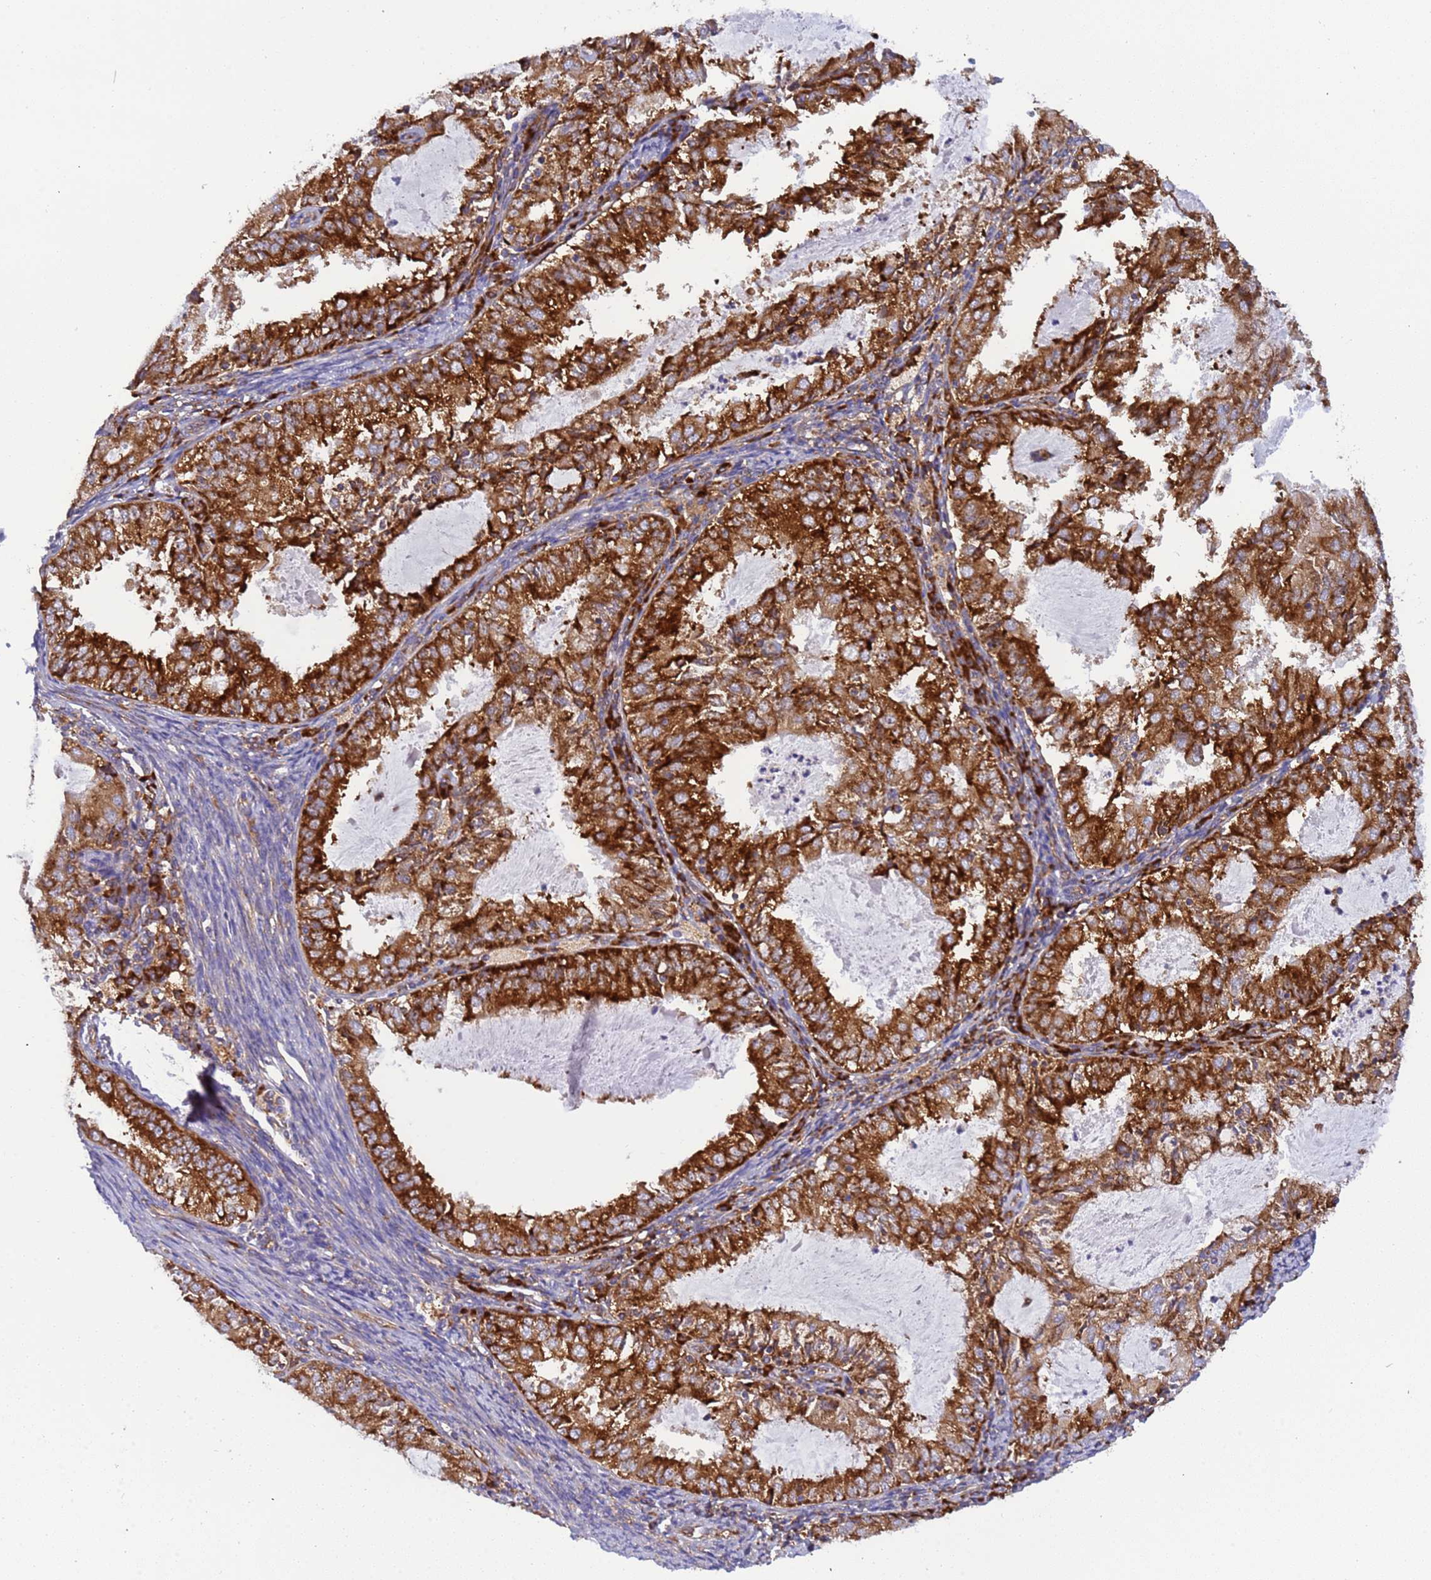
{"staining": {"intensity": "strong", "quantity": ">75%", "location": "cytoplasmic/membranous"}, "tissue": "endometrial cancer", "cell_type": "Tumor cells", "image_type": "cancer", "snomed": [{"axis": "morphology", "description": "Adenocarcinoma, NOS"}, {"axis": "topography", "description": "Endometrium"}], "caption": "A high-resolution photomicrograph shows immunohistochemistry (IHC) staining of adenocarcinoma (endometrial), which shows strong cytoplasmic/membranous expression in about >75% of tumor cells. (DAB (3,3'-diaminobenzidine) IHC, brown staining for protein, blue staining for nuclei).", "gene": "RPL36", "patient": {"sex": "female", "age": 57}}